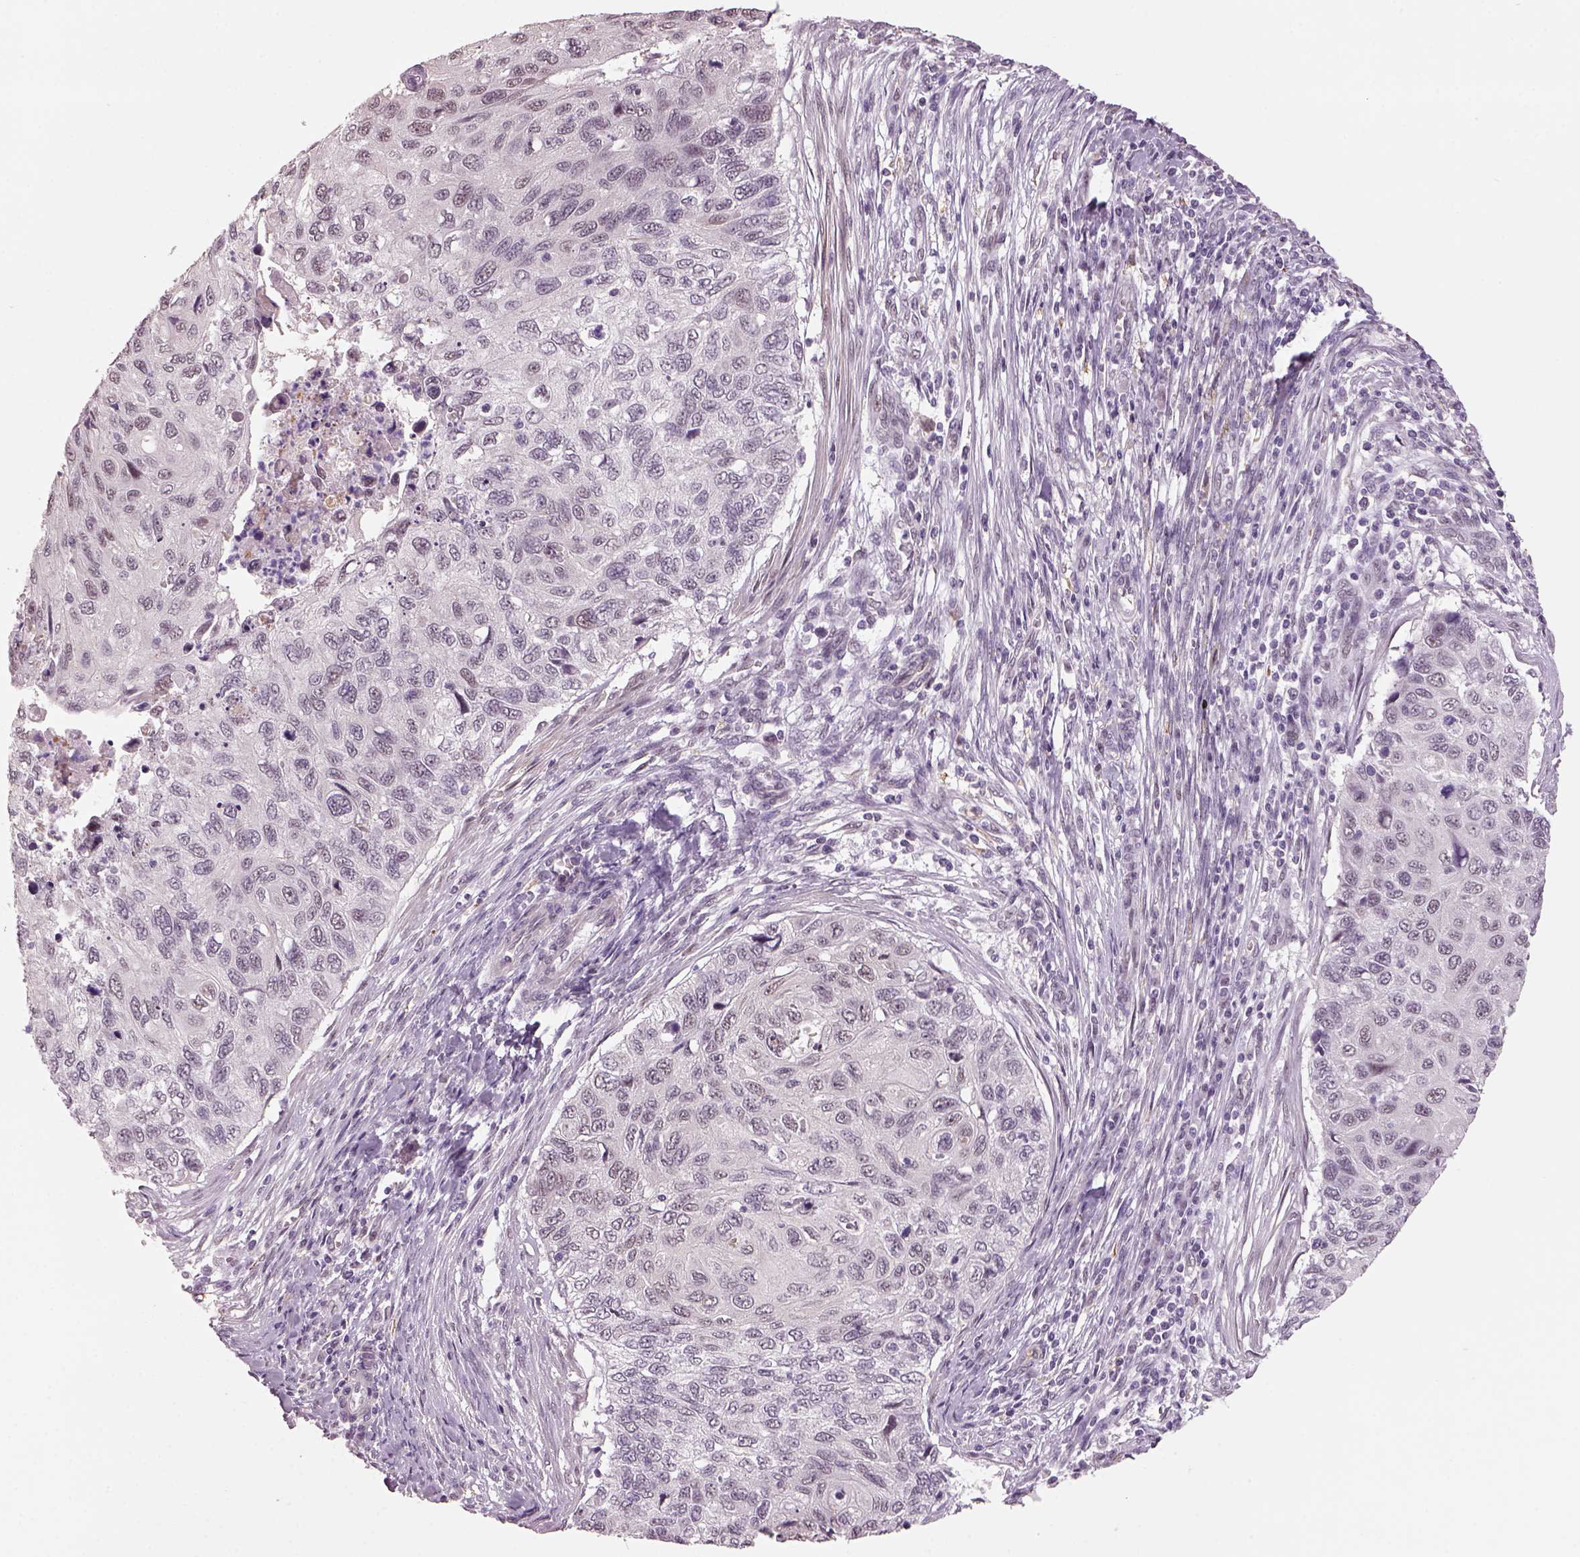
{"staining": {"intensity": "negative", "quantity": "none", "location": "none"}, "tissue": "cervical cancer", "cell_type": "Tumor cells", "image_type": "cancer", "snomed": [{"axis": "morphology", "description": "Squamous cell carcinoma, NOS"}, {"axis": "topography", "description": "Cervix"}], "caption": "The image demonstrates no staining of tumor cells in cervical squamous cell carcinoma.", "gene": "NAT8", "patient": {"sex": "female", "age": 70}}